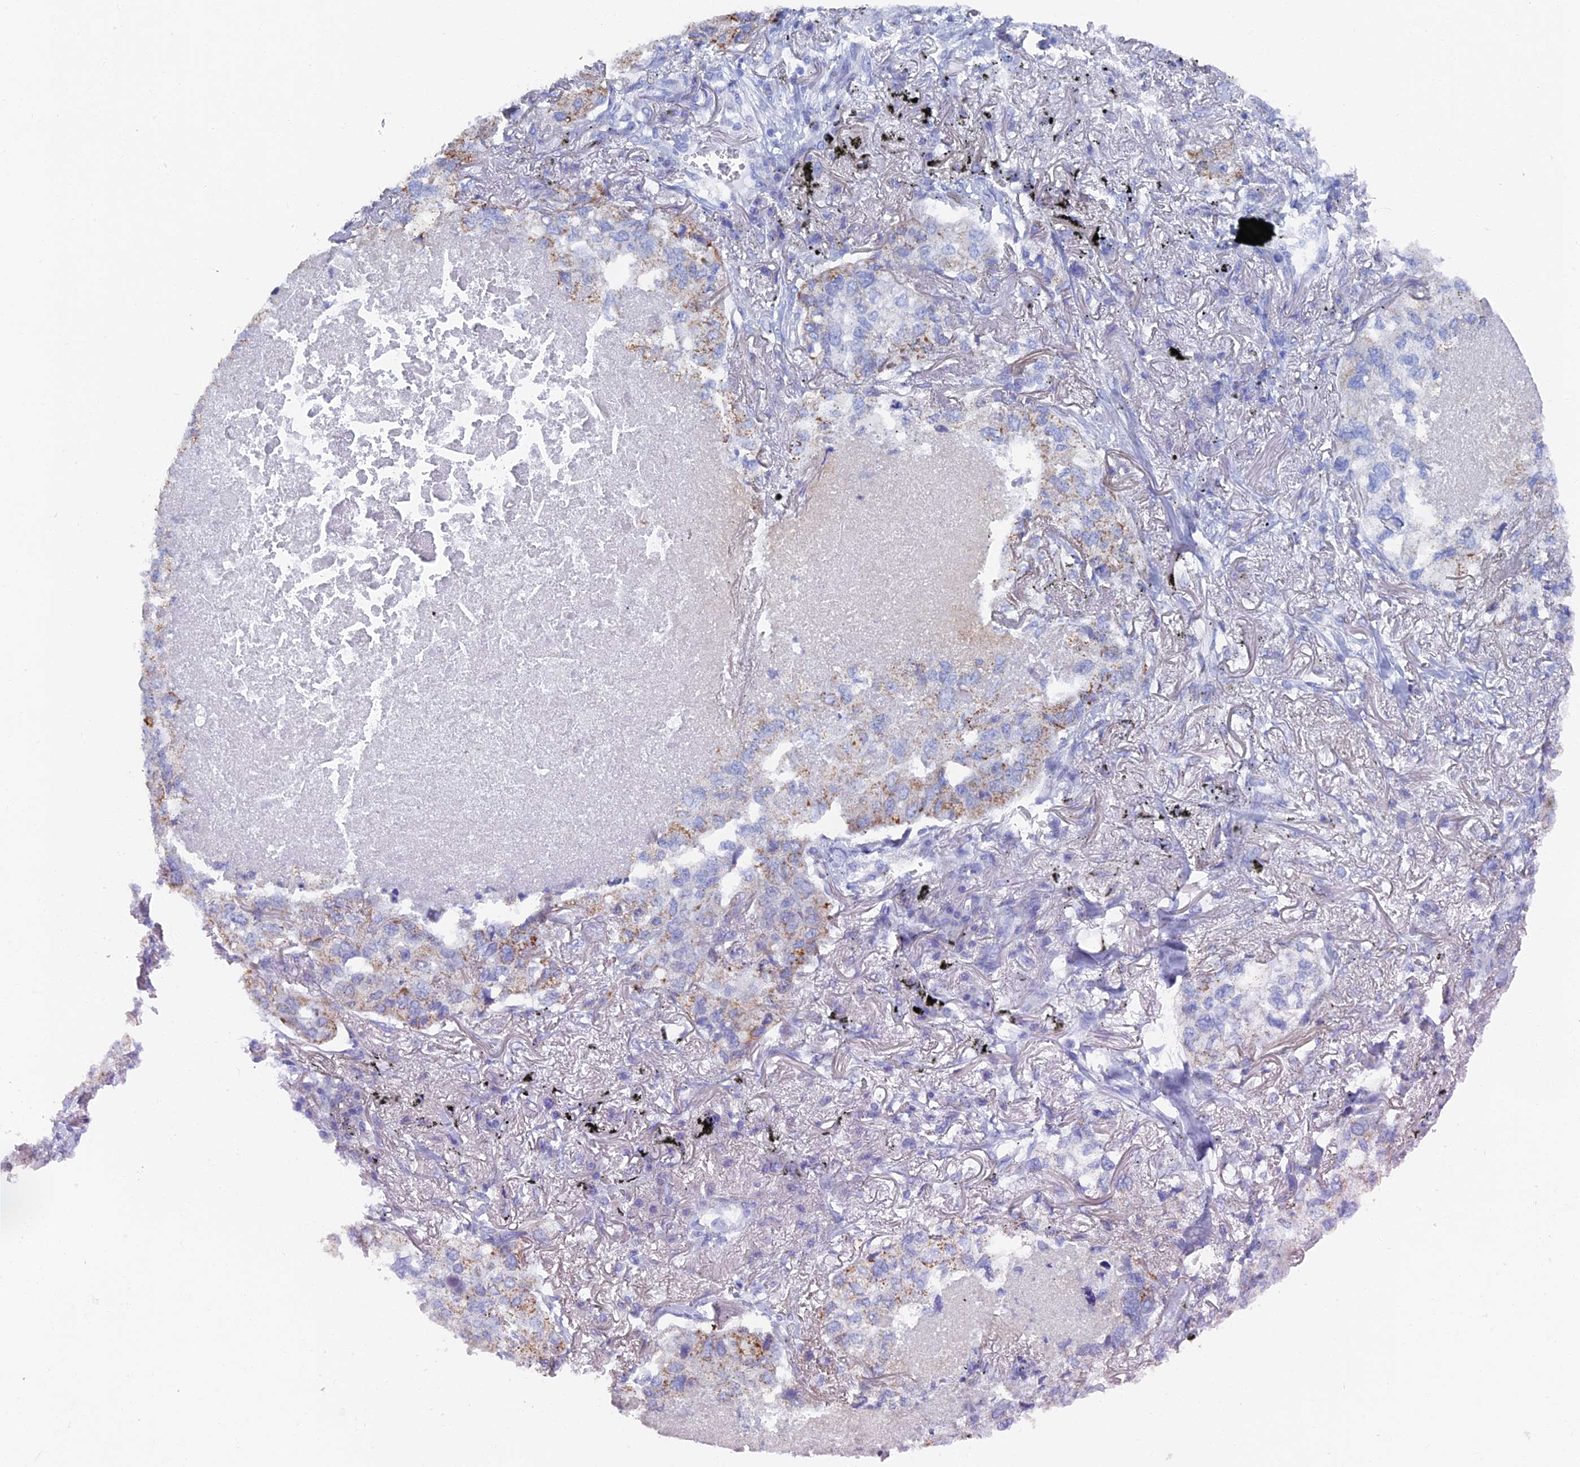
{"staining": {"intensity": "moderate", "quantity": "<25%", "location": "cytoplasmic/membranous"}, "tissue": "lung cancer", "cell_type": "Tumor cells", "image_type": "cancer", "snomed": [{"axis": "morphology", "description": "Adenocarcinoma, NOS"}, {"axis": "topography", "description": "Lung"}], "caption": "Protein analysis of adenocarcinoma (lung) tissue reveals moderate cytoplasmic/membranous positivity in about <25% of tumor cells.", "gene": "OAT", "patient": {"sex": "male", "age": 65}}